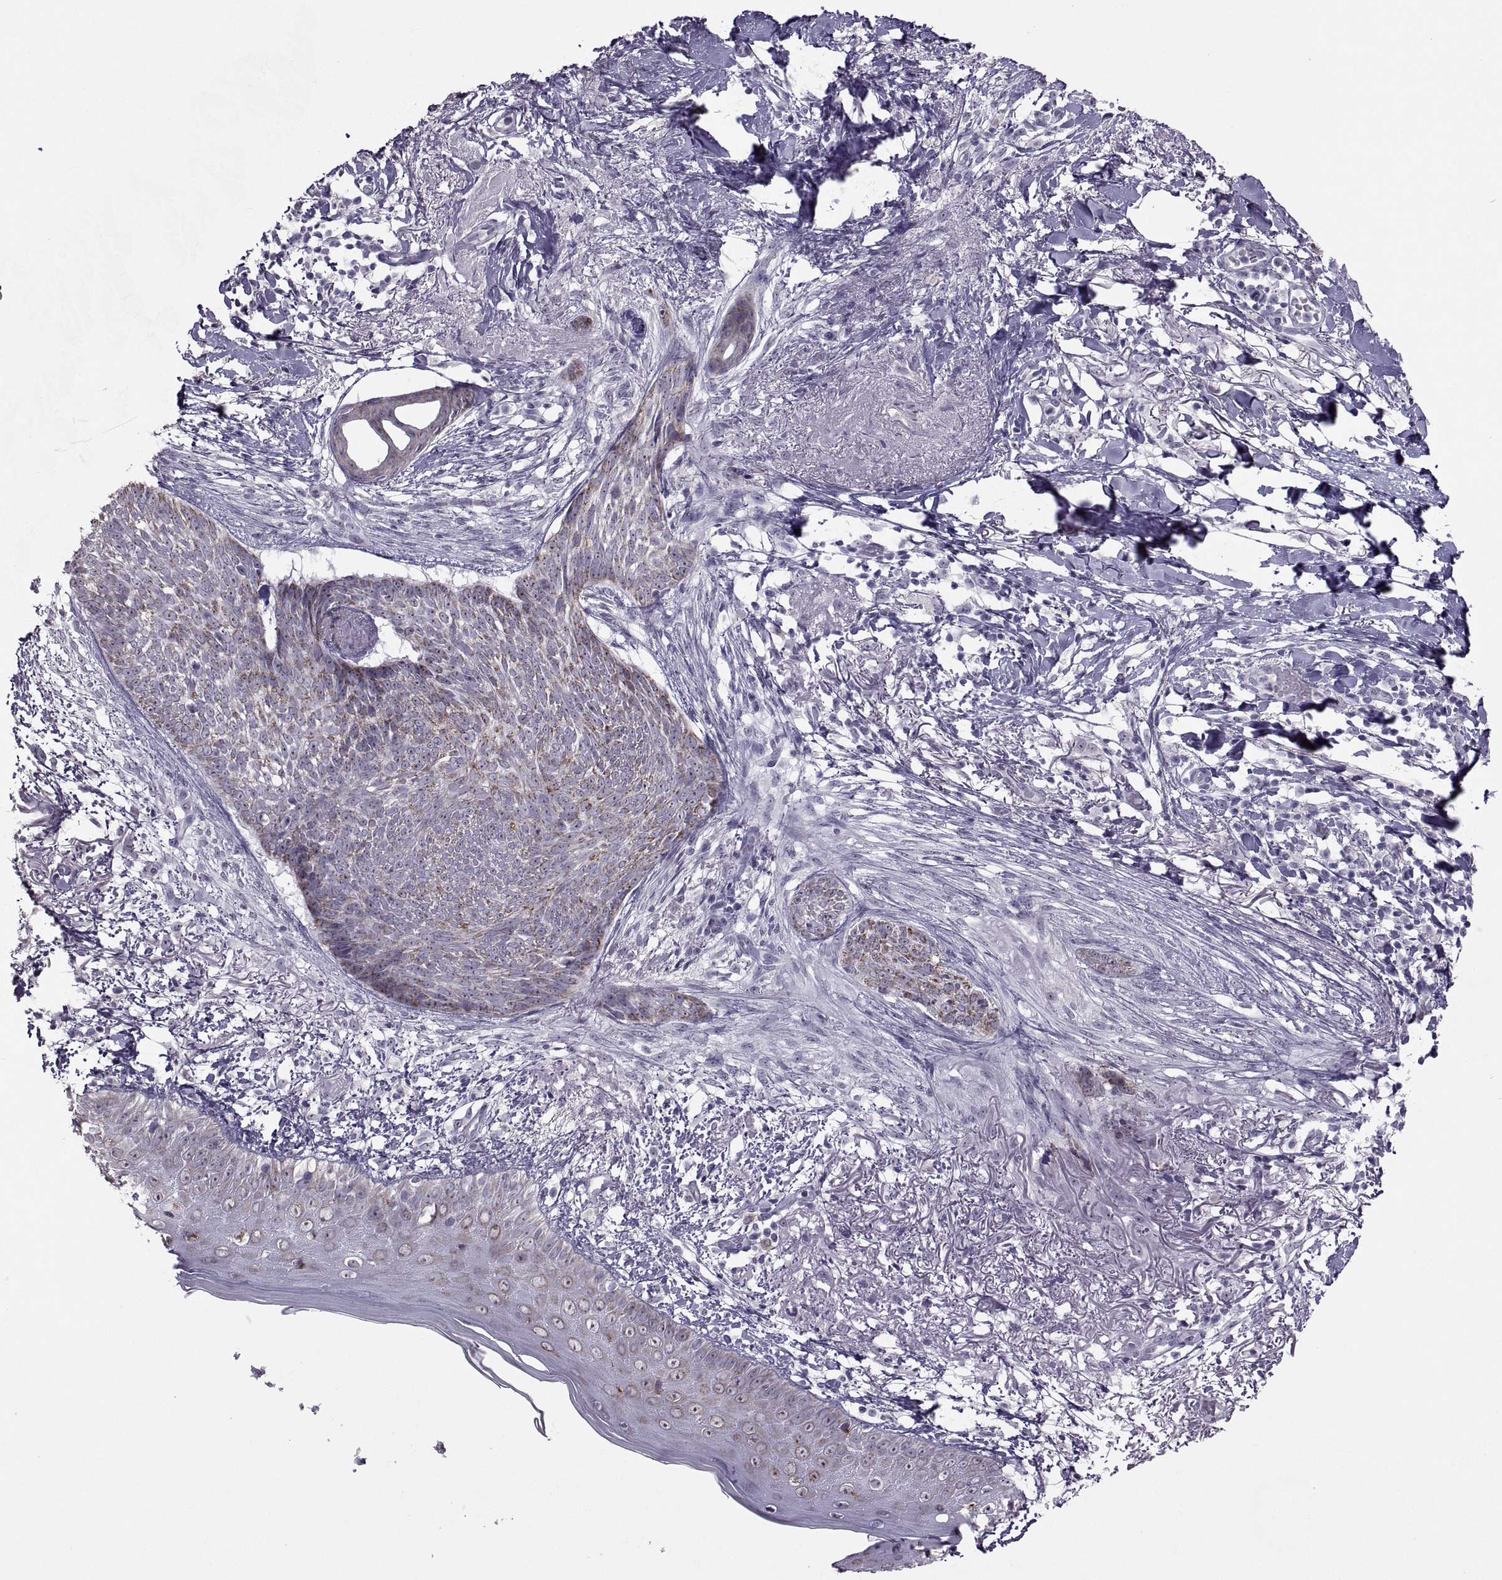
{"staining": {"intensity": "weak", "quantity": "<25%", "location": "cytoplasmic/membranous"}, "tissue": "skin cancer", "cell_type": "Tumor cells", "image_type": "cancer", "snomed": [{"axis": "morphology", "description": "Normal tissue, NOS"}, {"axis": "morphology", "description": "Basal cell carcinoma"}, {"axis": "topography", "description": "Skin"}], "caption": "A histopathology image of human skin cancer (basal cell carcinoma) is negative for staining in tumor cells.", "gene": "ASIC2", "patient": {"sex": "male", "age": 84}}